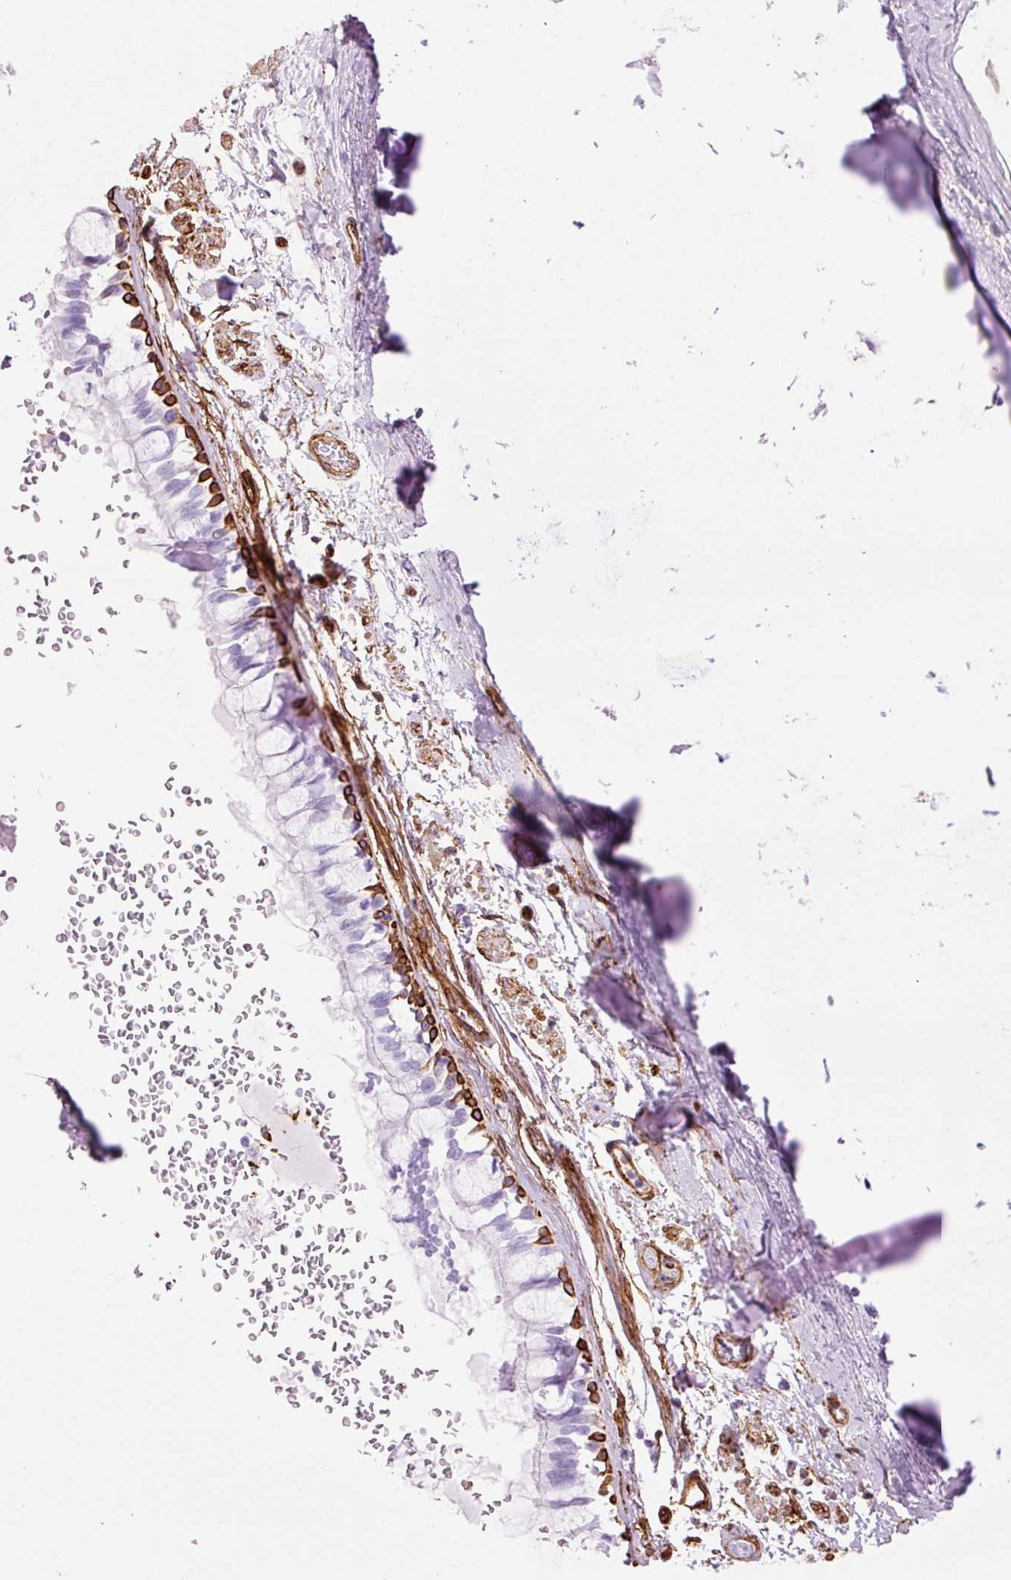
{"staining": {"intensity": "strong", "quantity": "<25%", "location": "cytoplasmic/membranous"}, "tissue": "bronchus", "cell_type": "Respiratory epithelial cells", "image_type": "normal", "snomed": [{"axis": "morphology", "description": "Normal tissue, NOS"}, {"axis": "topography", "description": "Bronchus"}], "caption": "Immunohistochemical staining of normal bronchus exhibits medium levels of strong cytoplasmic/membranous positivity in about <25% of respiratory epithelial cells.", "gene": "CAV1", "patient": {"sex": "male", "age": 70}}